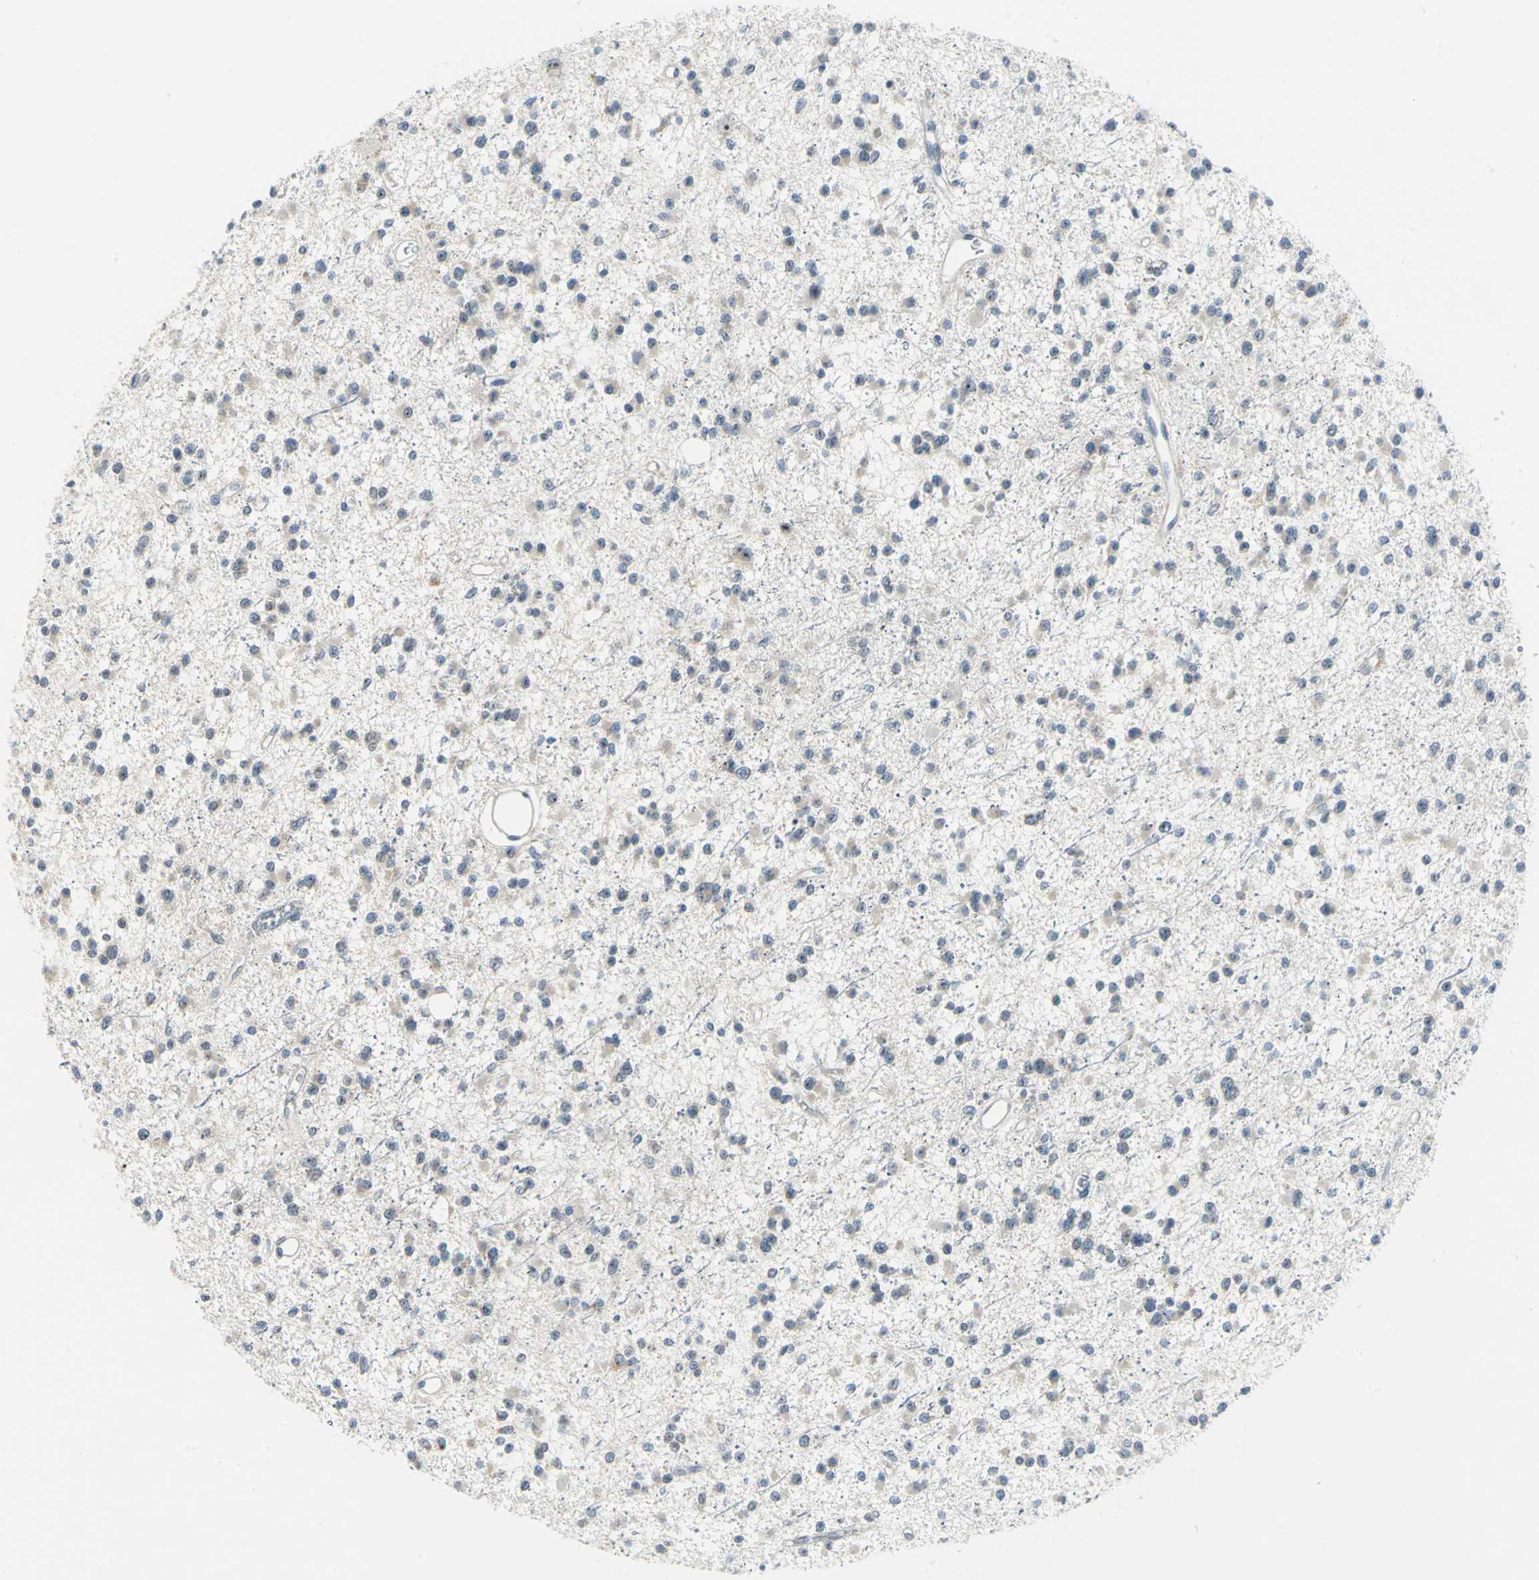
{"staining": {"intensity": "moderate", "quantity": "25%-75%", "location": "nuclear"}, "tissue": "glioma", "cell_type": "Tumor cells", "image_type": "cancer", "snomed": [{"axis": "morphology", "description": "Glioma, malignant, Low grade"}, {"axis": "topography", "description": "Brain"}], "caption": "Tumor cells show medium levels of moderate nuclear staining in about 25%-75% of cells in malignant low-grade glioma.", "gene": "MYBBP1A", "patient": {"sex": "female", "age": 22}}